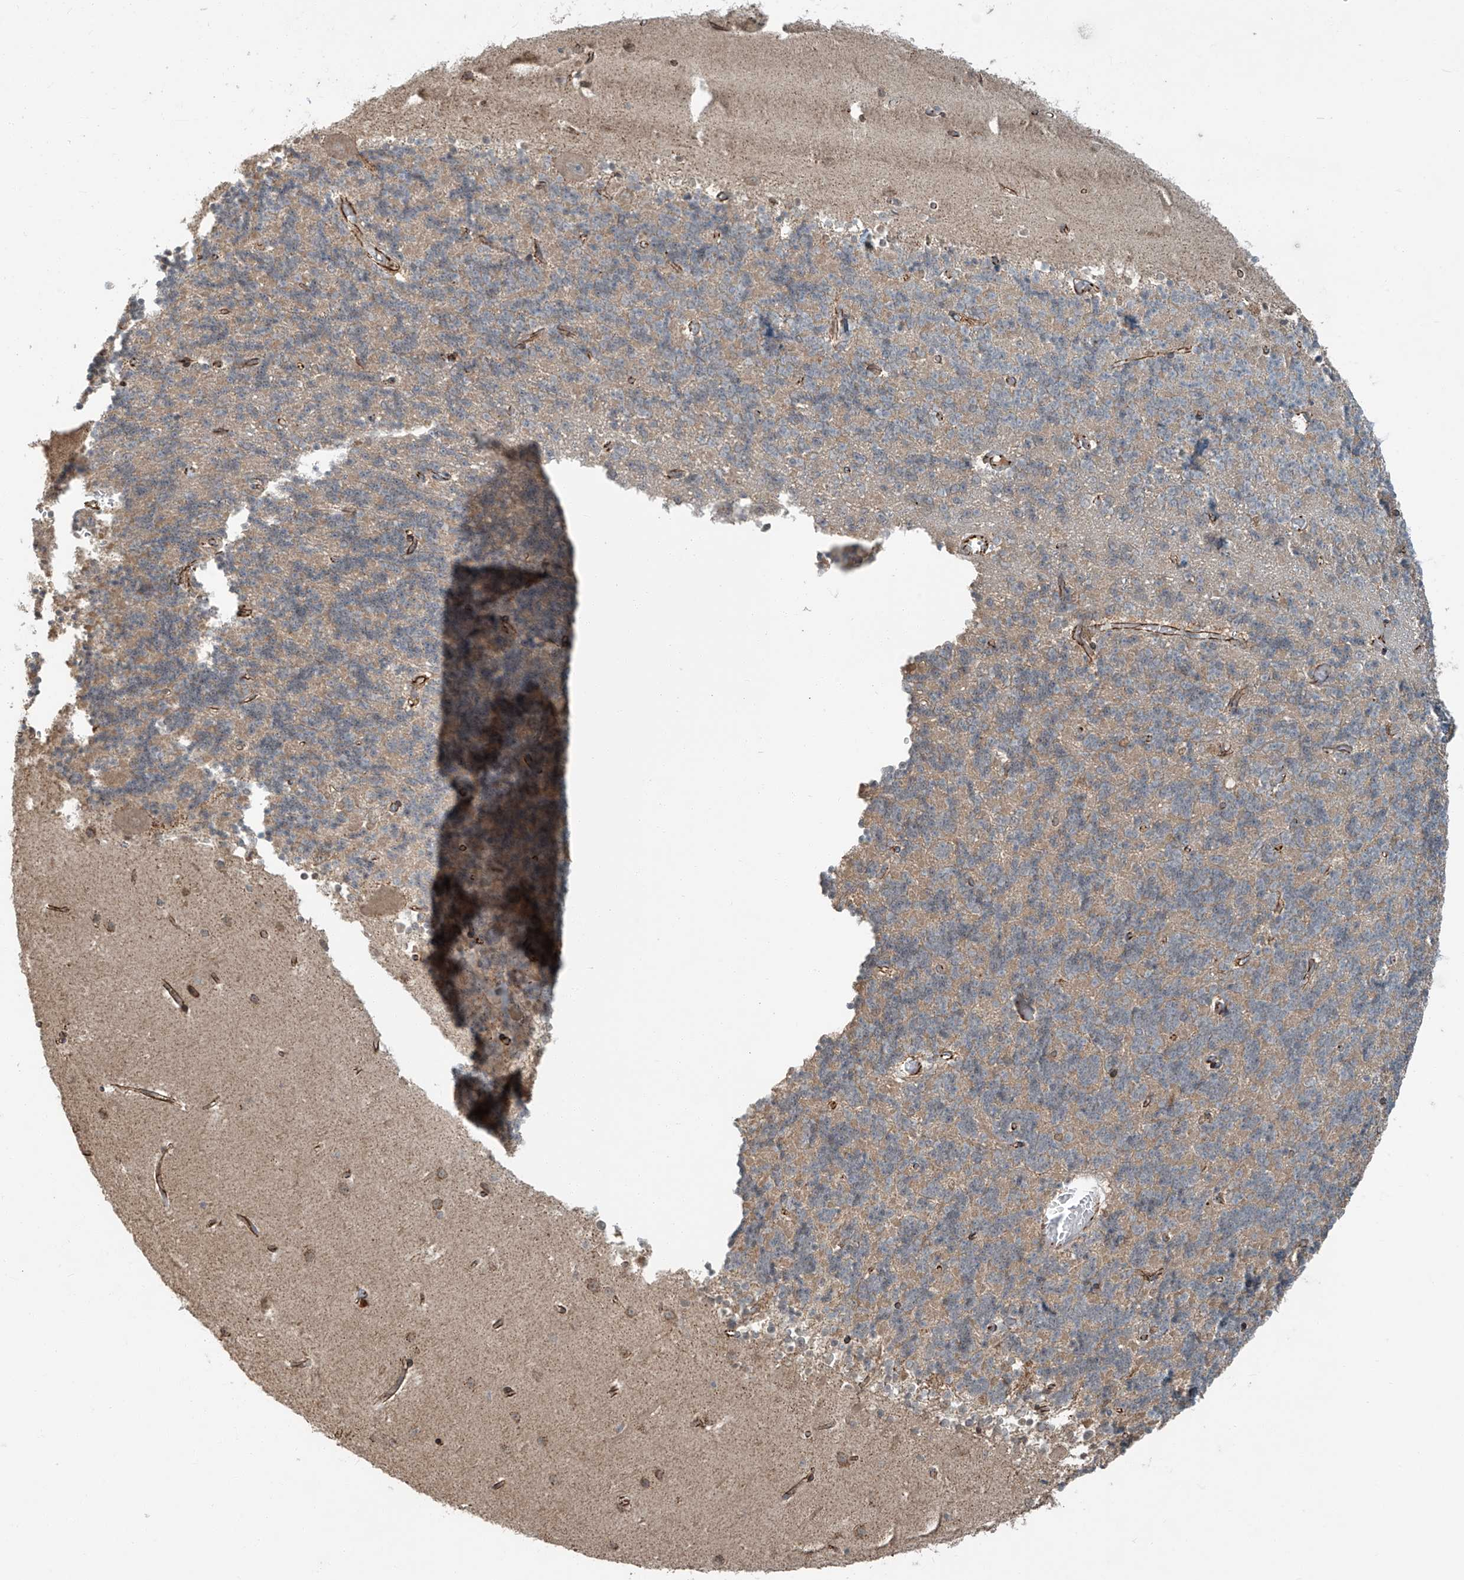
{"staining": {"intensity": "weak", "quantity": ">75%", "location": "cytoplasmic/membranous"}, "tissue": "cerebellum", "cell_type": "Cells in granular layer", "image_type": "normal", "snomed": [{"axis": "morphology", "description": "Normal tissue, NOS"}, {"axis": "topography", "description": "Cerebellum"}], "caption": "Protein expression analysis of normal cerebellum demonstrates weak cytoplasmic/membranous staining in about >75% of cells in granular layer.", "gene": "ZNF16", "patient": {"sex": "male", "age": 37}}